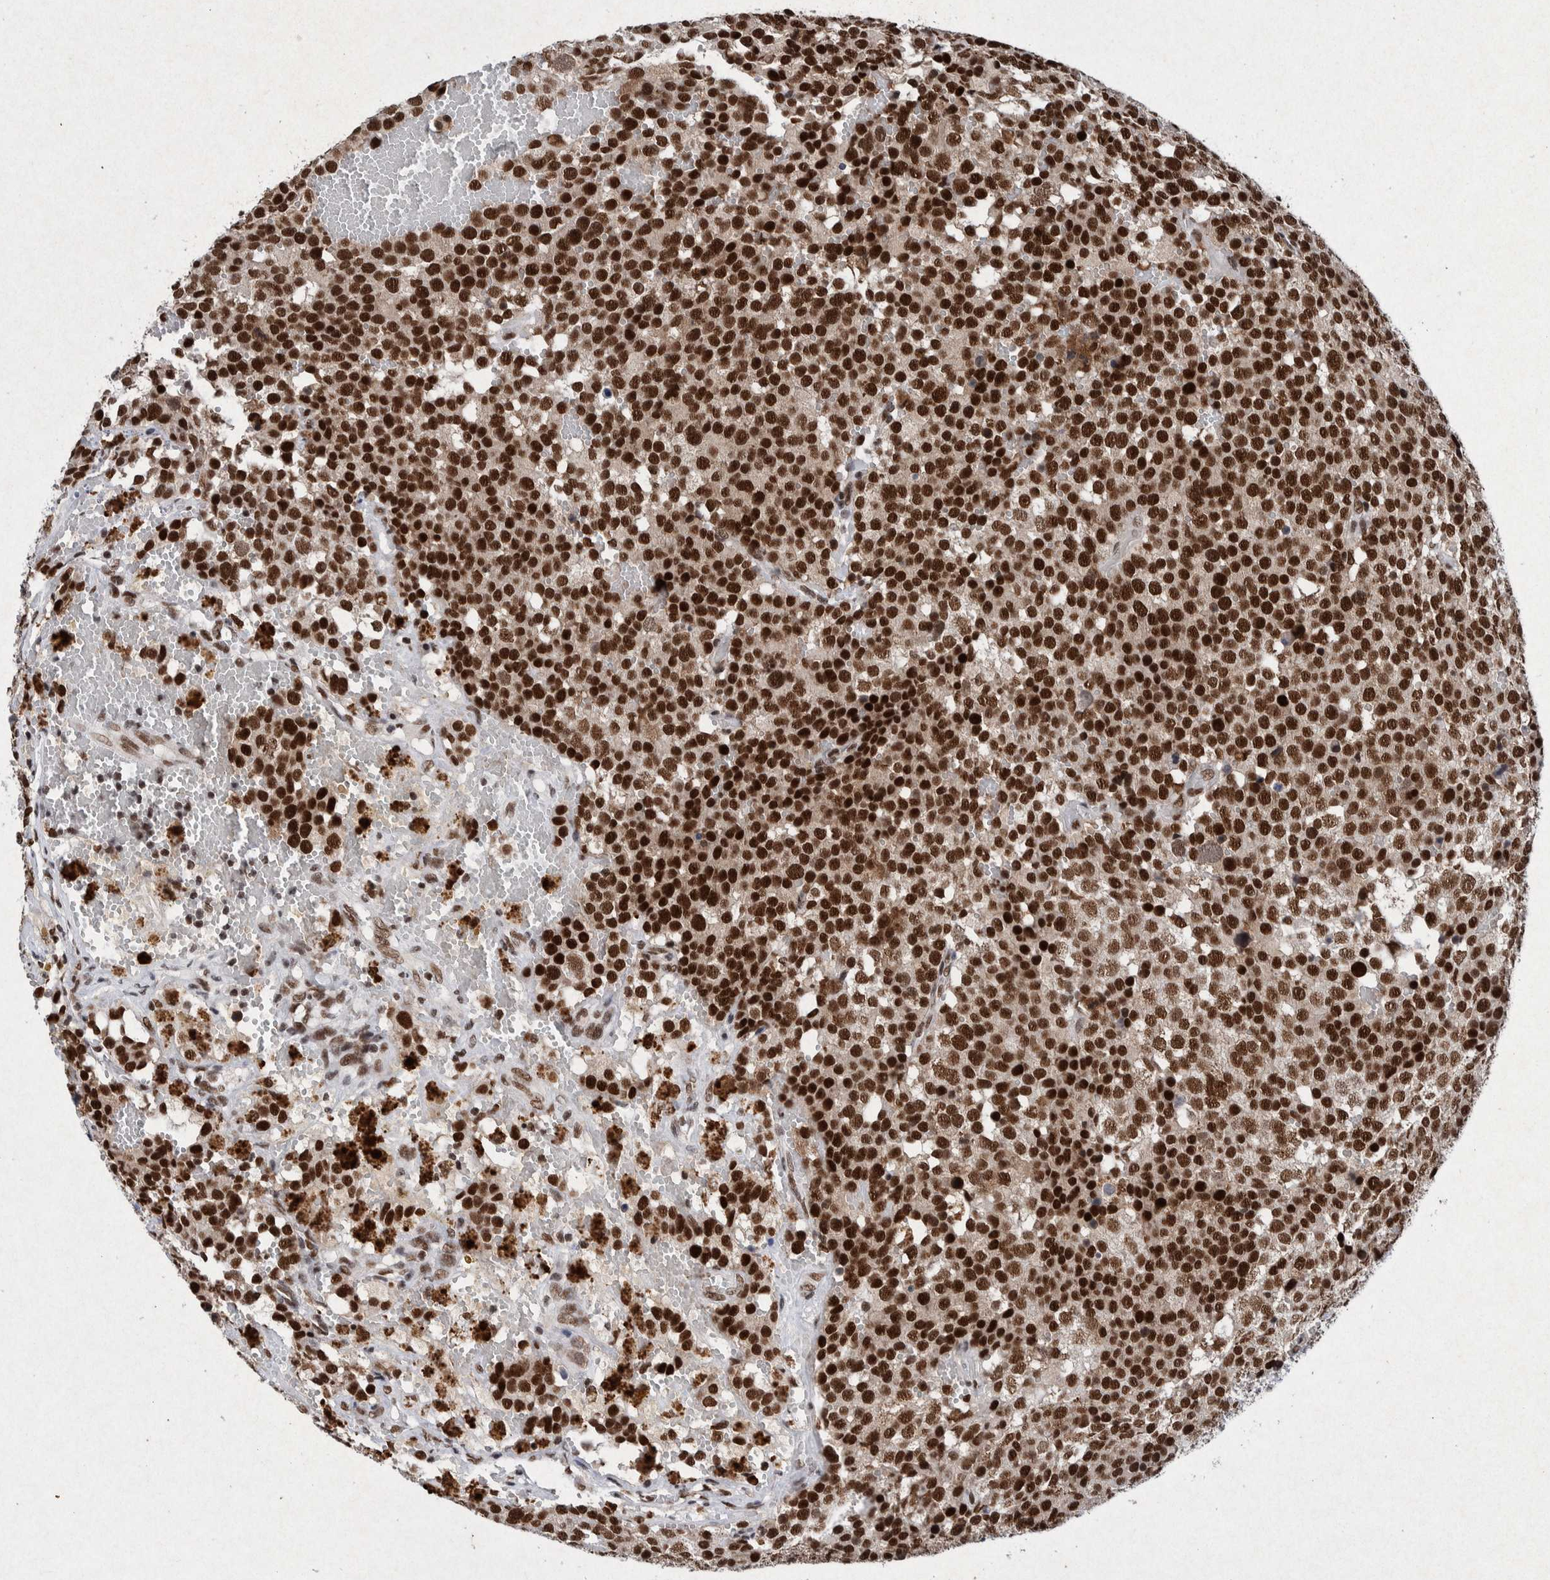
{"staining": {"intensity": "strong", "quantity": ">75%", "location": "nuclear"}, "tissue": "testis cancer", "cell_type": "Tumor cells", "image_type": "cancer", "snomed": [{"axis": "morphology", "description": "Seminoma, NOS"}, {"axis": "topography", "description": "Testis"}], "caption": "Testis cancer (seminoma) tissue reveals strong nuclear expression in approximately >75% of tumor cells, visualized by immunohistochemistry. Immunohistochemistry stains the protein in brown and the nuclei are stained blue.", "gene": "TAF10", "patient": {"sex": "male", "age": 71}}